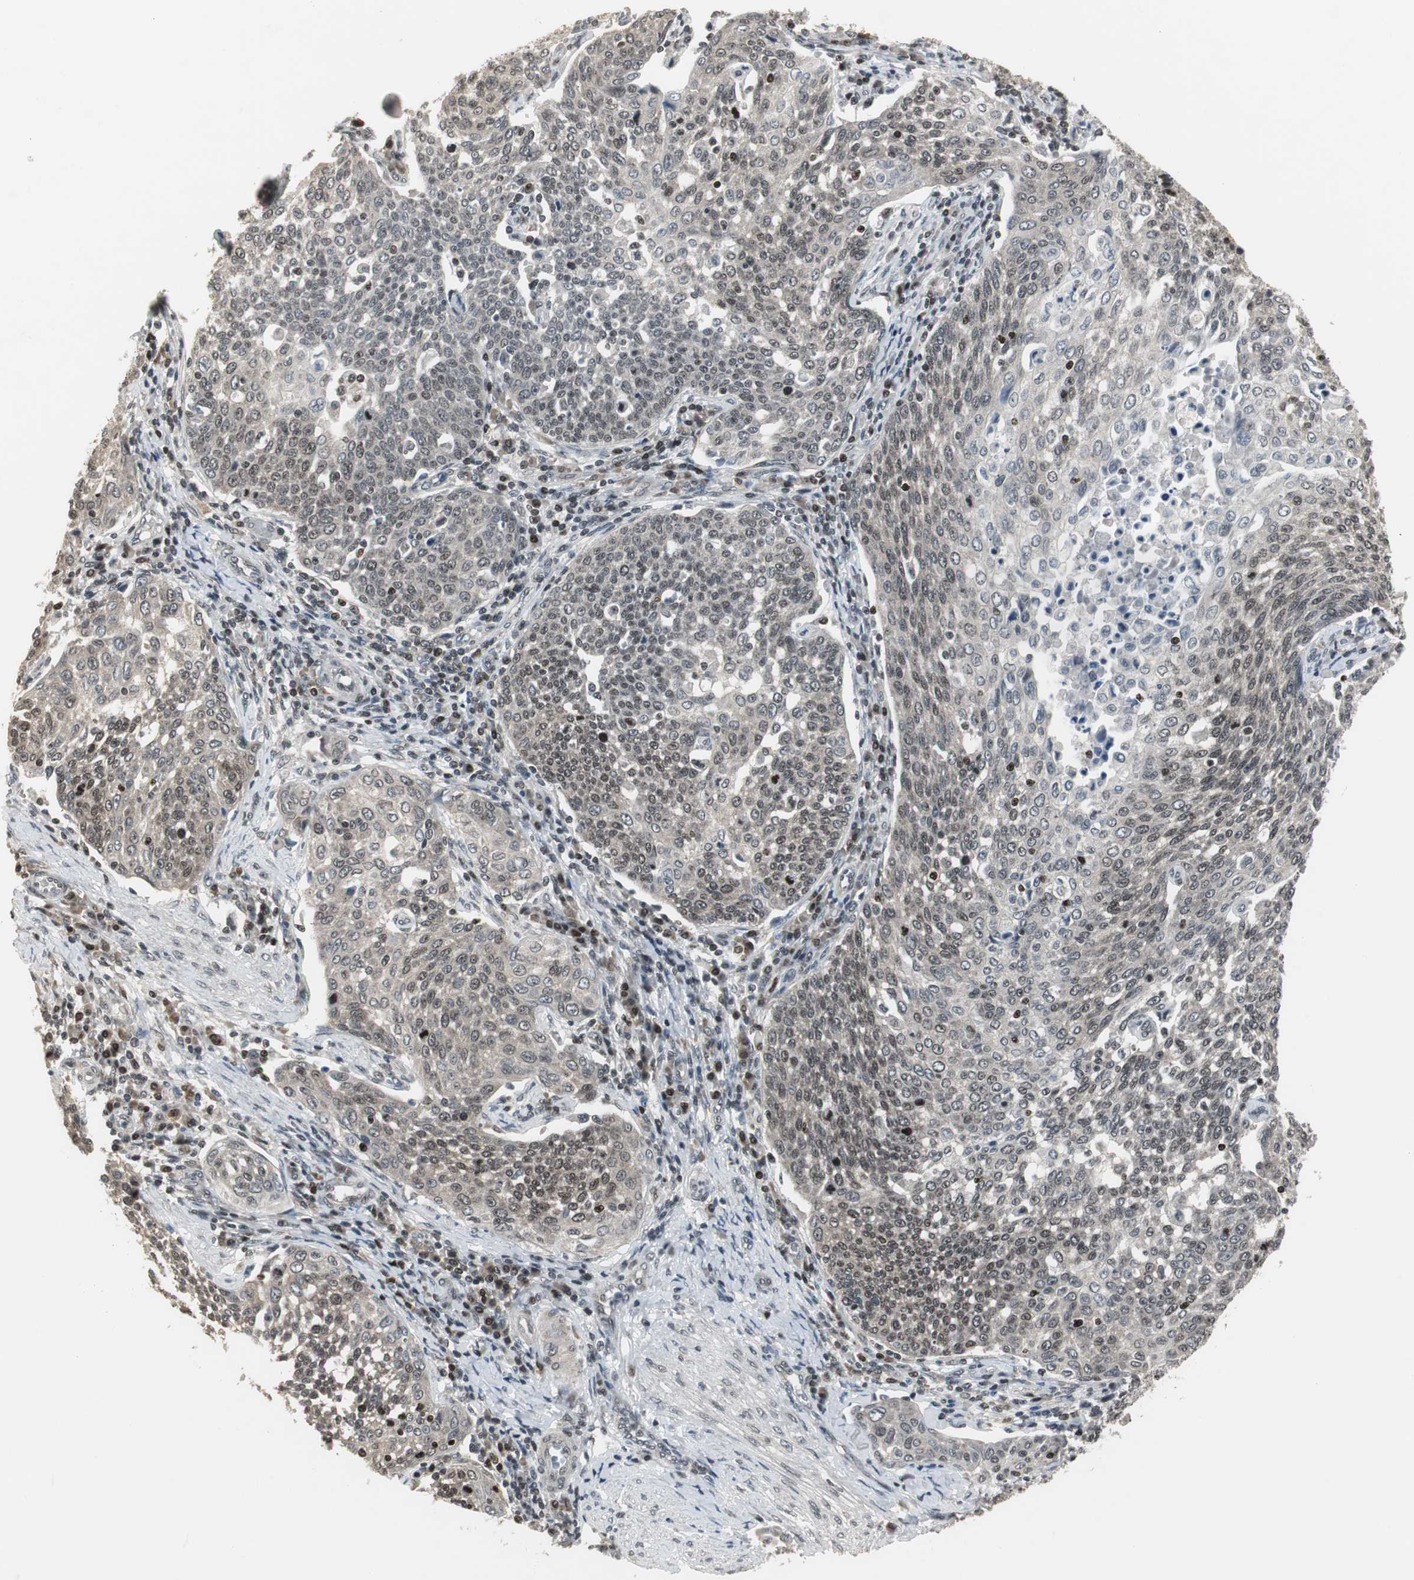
{"staining": {"intensity": "weak", "quantity": ">75%", "location": "cytoplasmic/membranous,nuclear"}, "tissue": "cervical cancer", "cell_type": "Tumor cells", "image_type": "cancer", "snomed": [{"axis": "morphology", "description": "Squamous cell carcinoma, NOS"}, {"axis": "topography", "description": "Cervix"}], "caption": "Protein staining reveals weak cytoplasmic/membranous and nuclear positivity in about >75% of tumor cells in cervical cancer.", "gene": "MPG", "patient": {"sex": "female", "age": 34}}